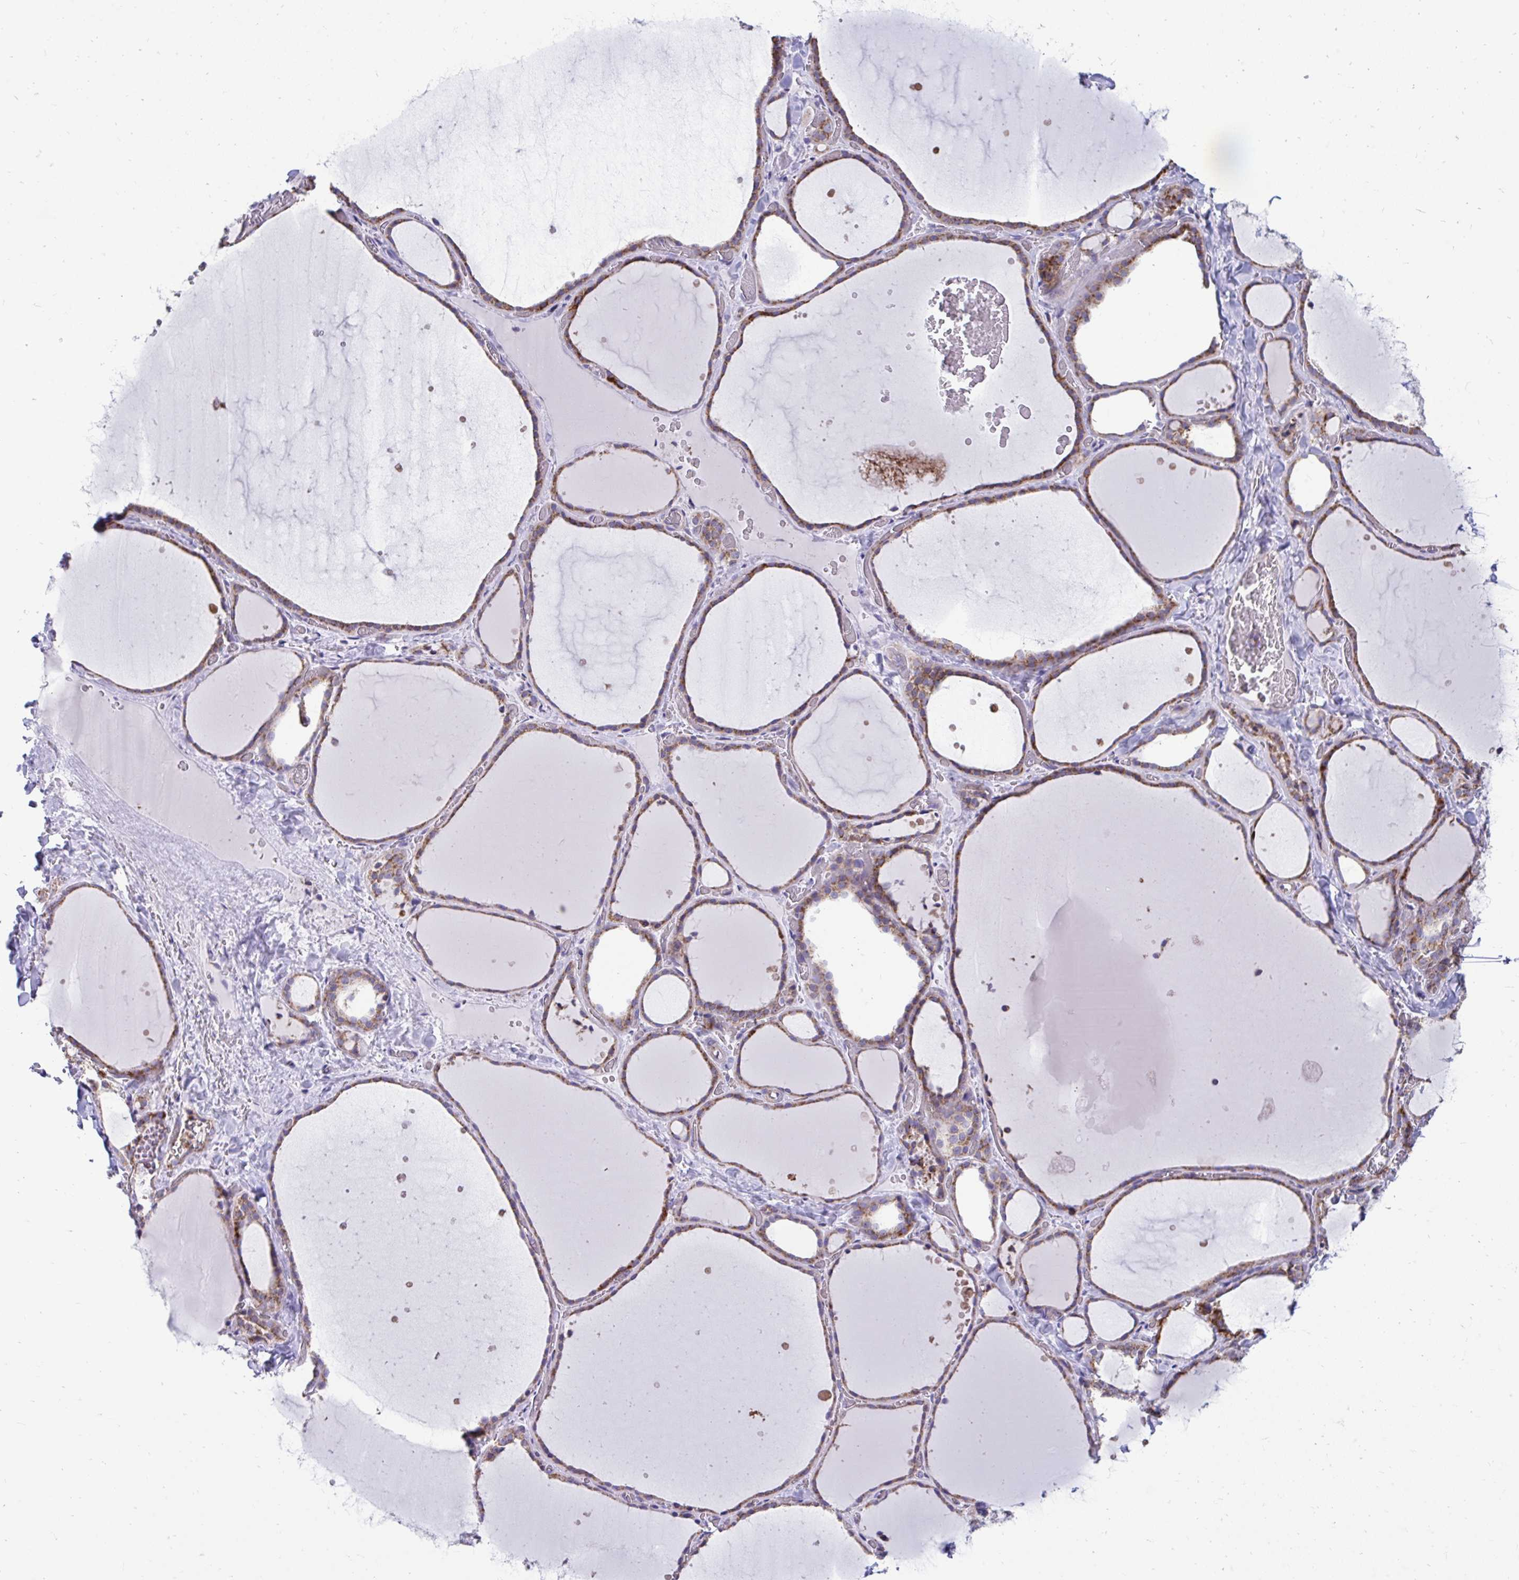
{"staining": {"intensity": "moderate", "quantity": ">75%", "location": "cytoplasmic/membranous"}, "tissue": "thyroid gland", "cell_type": "Glandular cells", "image_type": "normal", "snomed": [{"axis": "morphology", "description": "Normal tissue, NOS"}, {"axis": "topography", "description": "Thyroid gland"}], "caption": "This micrograph shows immunohistochemistry staining of benign thyroid gland, with medium moderate cytoplasmic/membranous positivity in approximately >75% of glandular cells.", "gene": "LINGO4", "patient": {"sex": "female", "age": 36}}